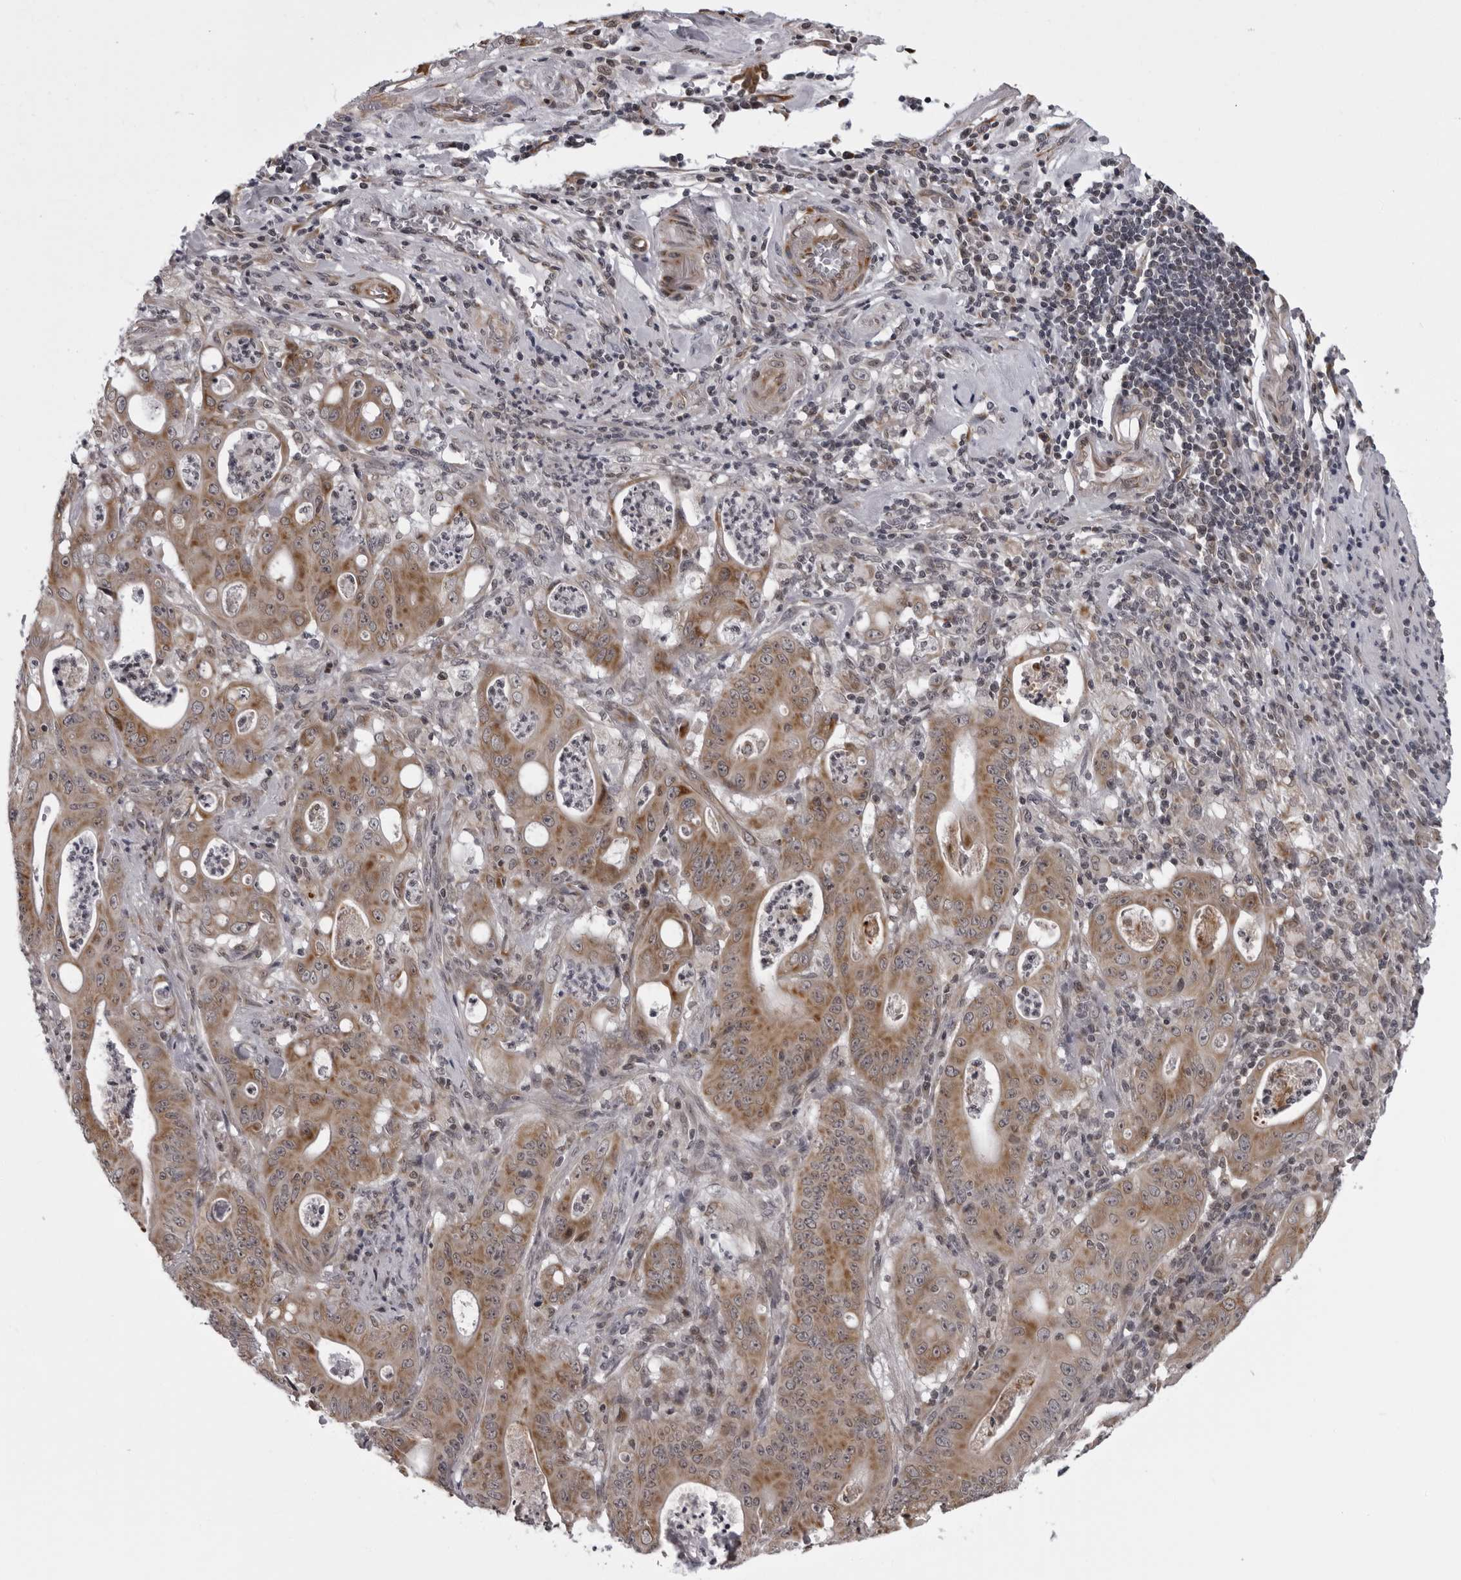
{"staining": {"intensity": "moderate", "quantity": ">75%", "location": "cytoplasmic/membranous"}, "tissue": "pancreatic cancer", "cell_type": "Tumor cells", "image_type": "cancer", "snomed": [{"axis": "morphology", "description": "Normal tissue, NOS"}, {"axis": "topography", "description": "Lymph node"}], "caption": "Immunohistochemical staining of pancreatic cancer exhibits medium levels of moderate cytoplasmic/membranous protein staining in about >75% of tumor cells.", "gene": "RTCA", "patient": {"sex": "male", "age": 62}}